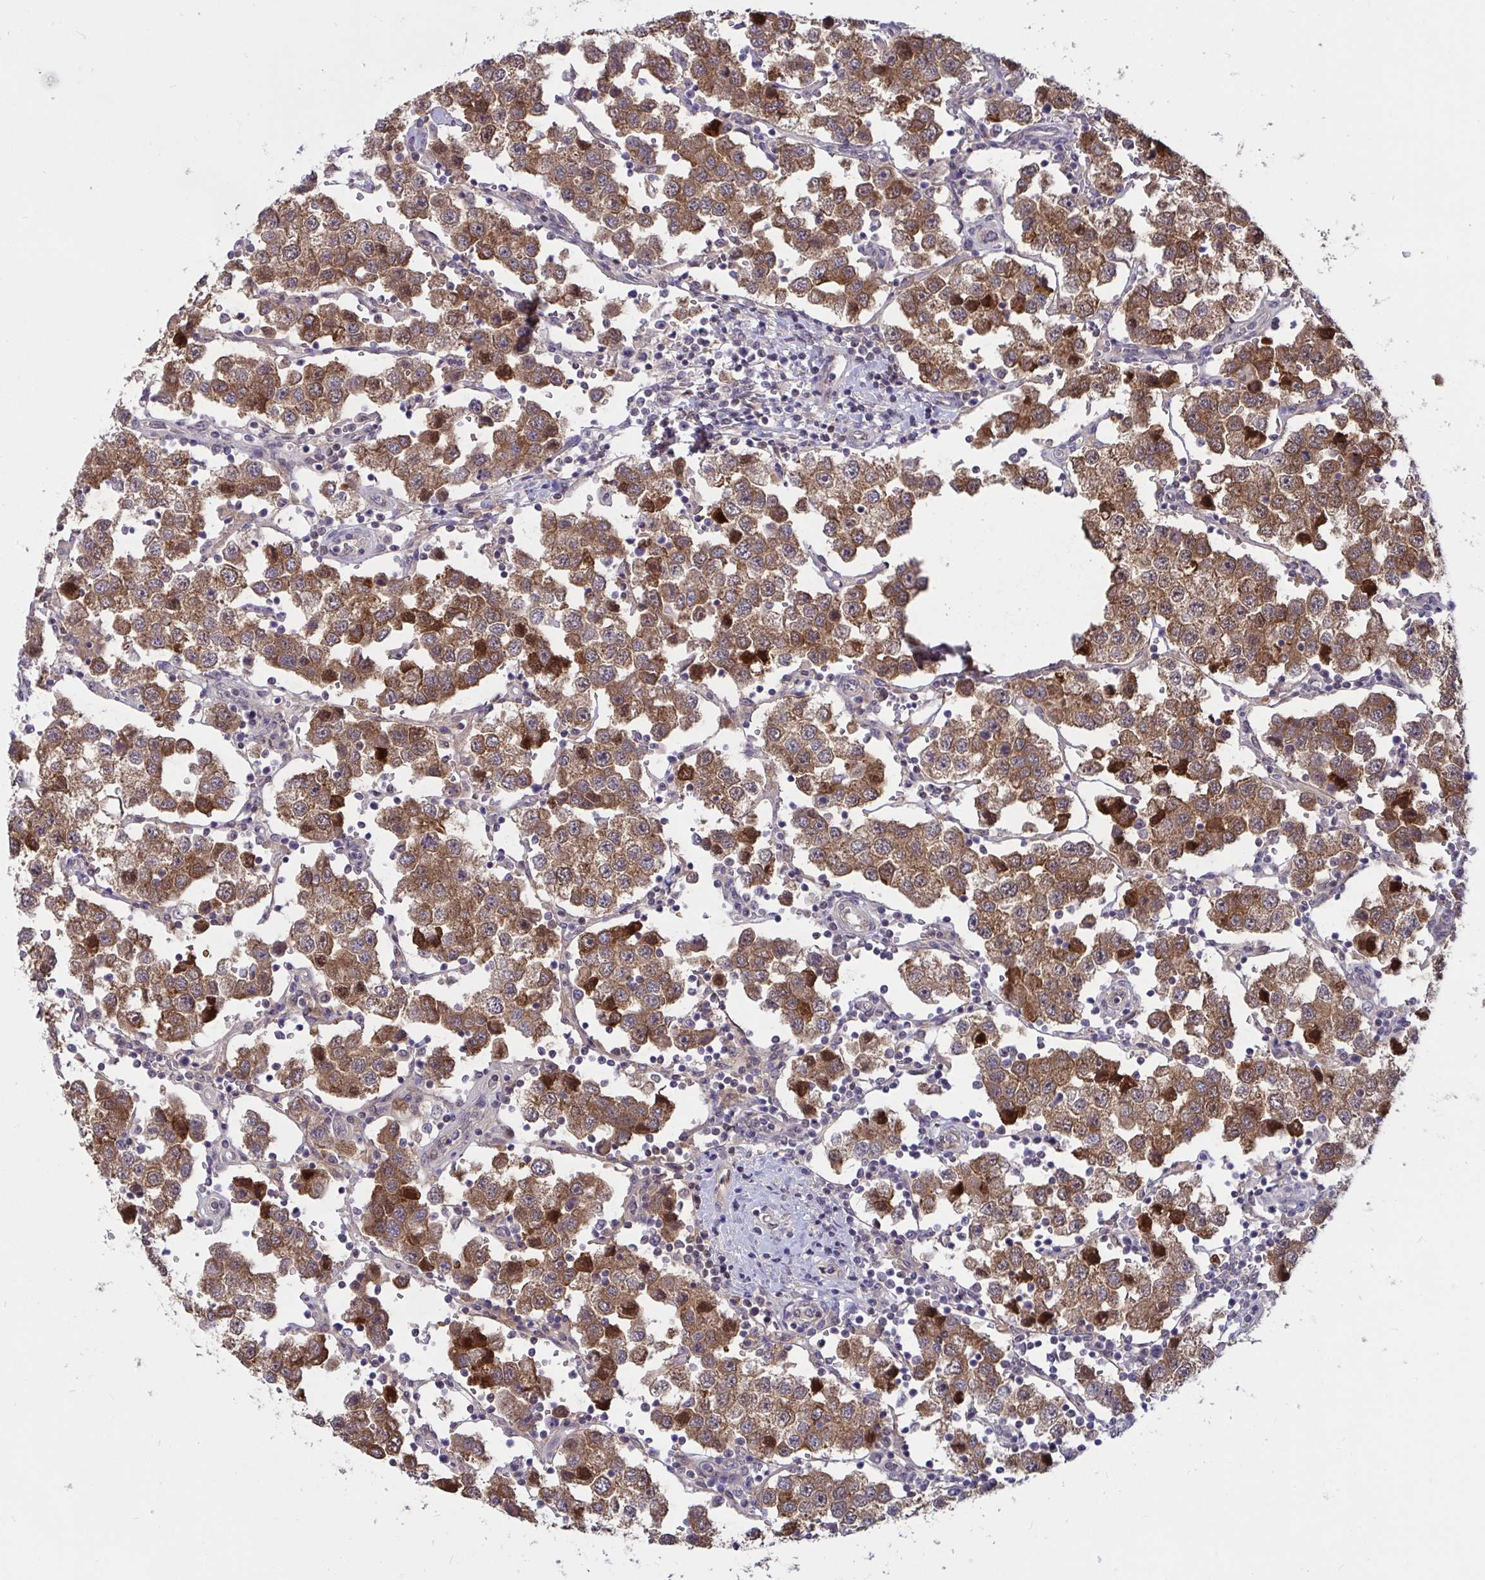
{"staining": {"intensity": "strong", "quantity": ">75%", "location": "cytoplasmic/membranous,nuclear"}, "tissue": "testis cancer", "cell_type": "Tumor cells", "image_type": "cancer", "snomed": [{"axis": "morphology", "description": "Seminoma, NOS"}, {"axis": "topography", "description": "Testis"}], "caption": "Immunohistochemistry (IHC) of testis cancer displays high levels of strong cytoplasmic/membranous and nuclear positivity in approximately >75% of tumor cells.", "gene": "TSN", "patient": {"sex": "male", "age": 37}}